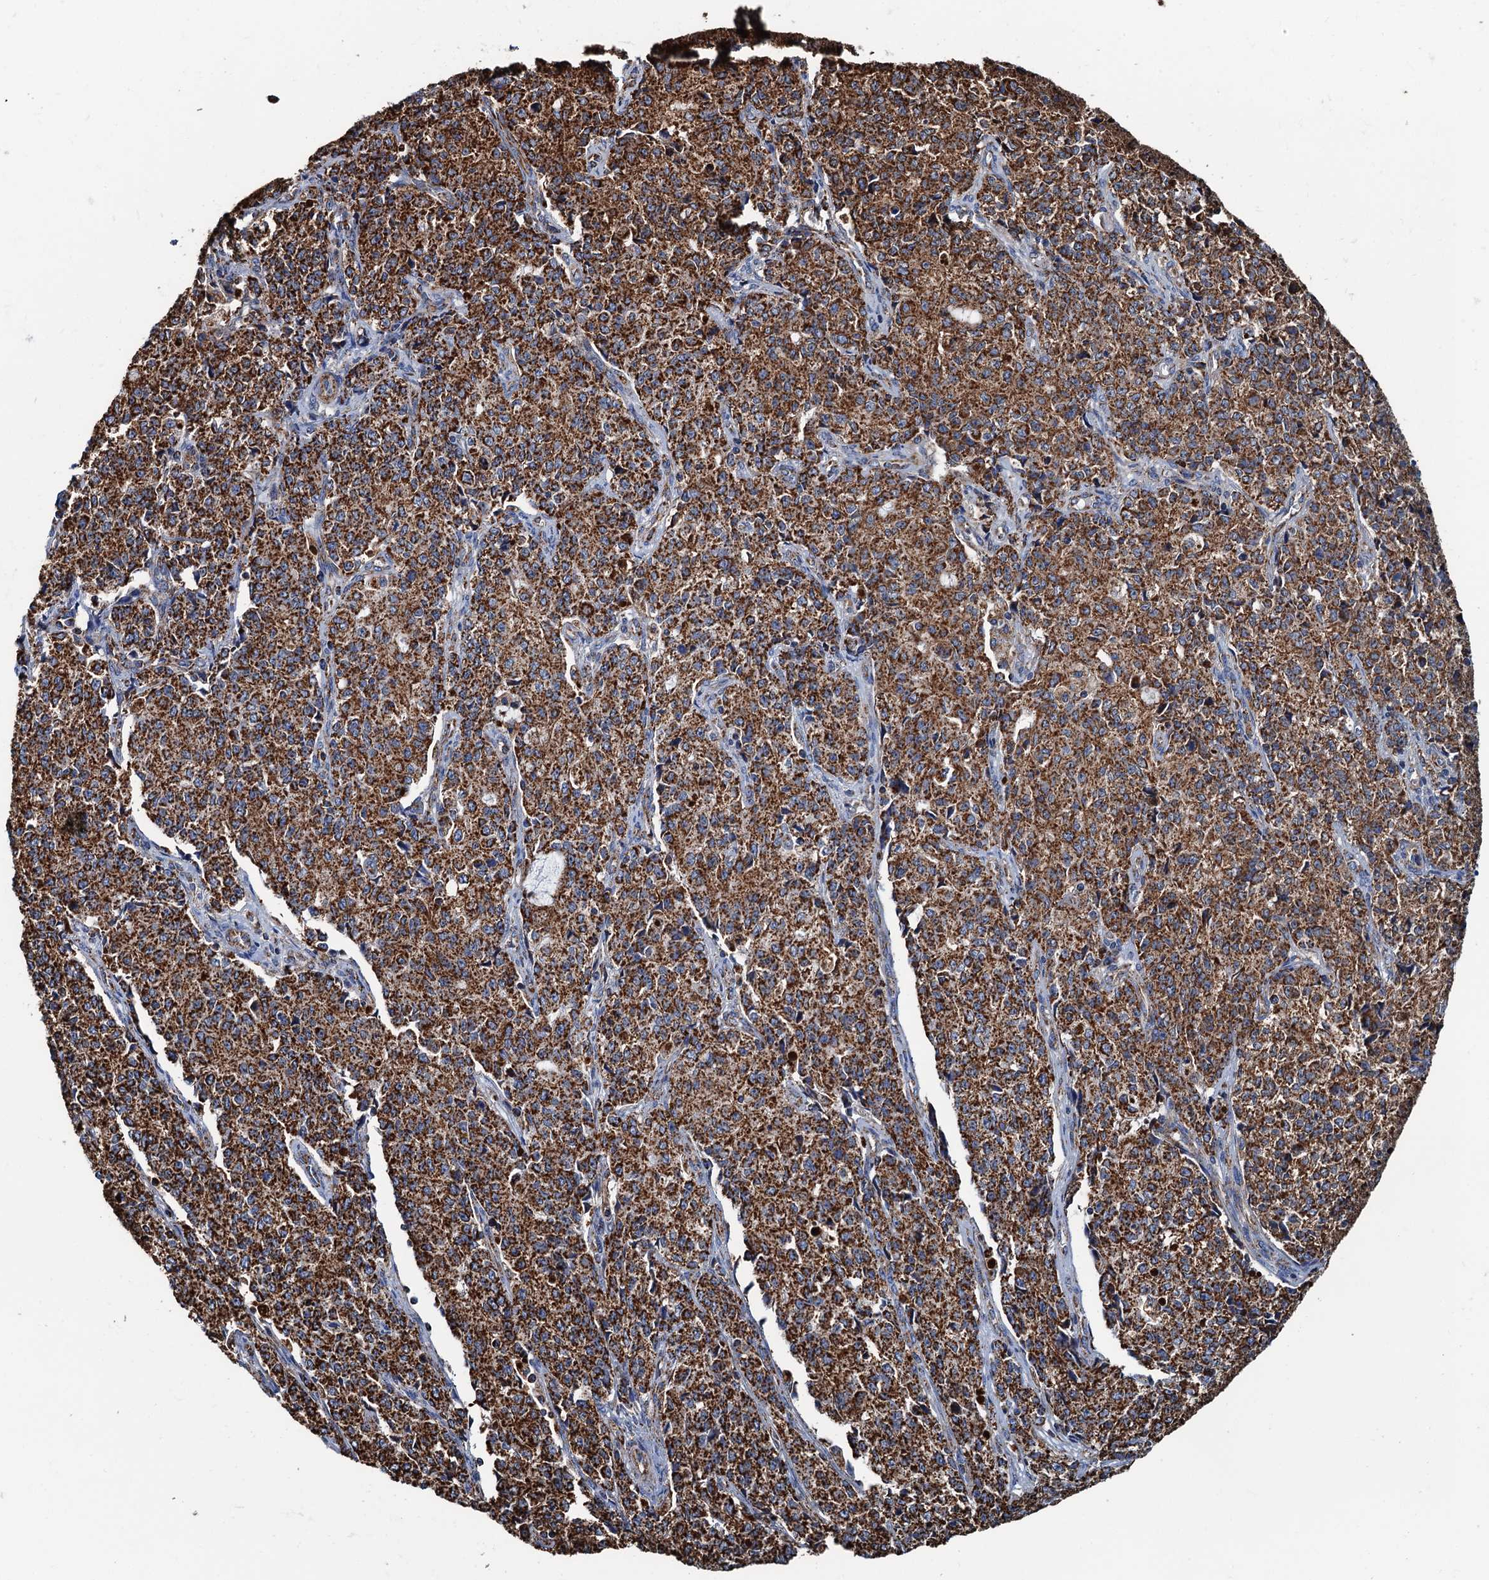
{"staining": {"intensity": "strong", "quantity": ">75%", "location": "cytoplasmic/membranous"}, "tissue": "endometrial cancer", "cell_type": "Tumor cells", "image_type": "cancer", "snomed": [{"axis": "morphology", "description": "Adenocarcinoma, NOS"}, {"axis": "topography", "description": "Endometrium"}], "caption": "There is high levels of strong cytoplasmic/membranous expression in tumor cells of endometrial cancer (adenocarcinoma), as demonstrated by immunohistochemical staining (brown color).", "gene": "AAGAB", "patient": {"sex": "female", "age": 50}}